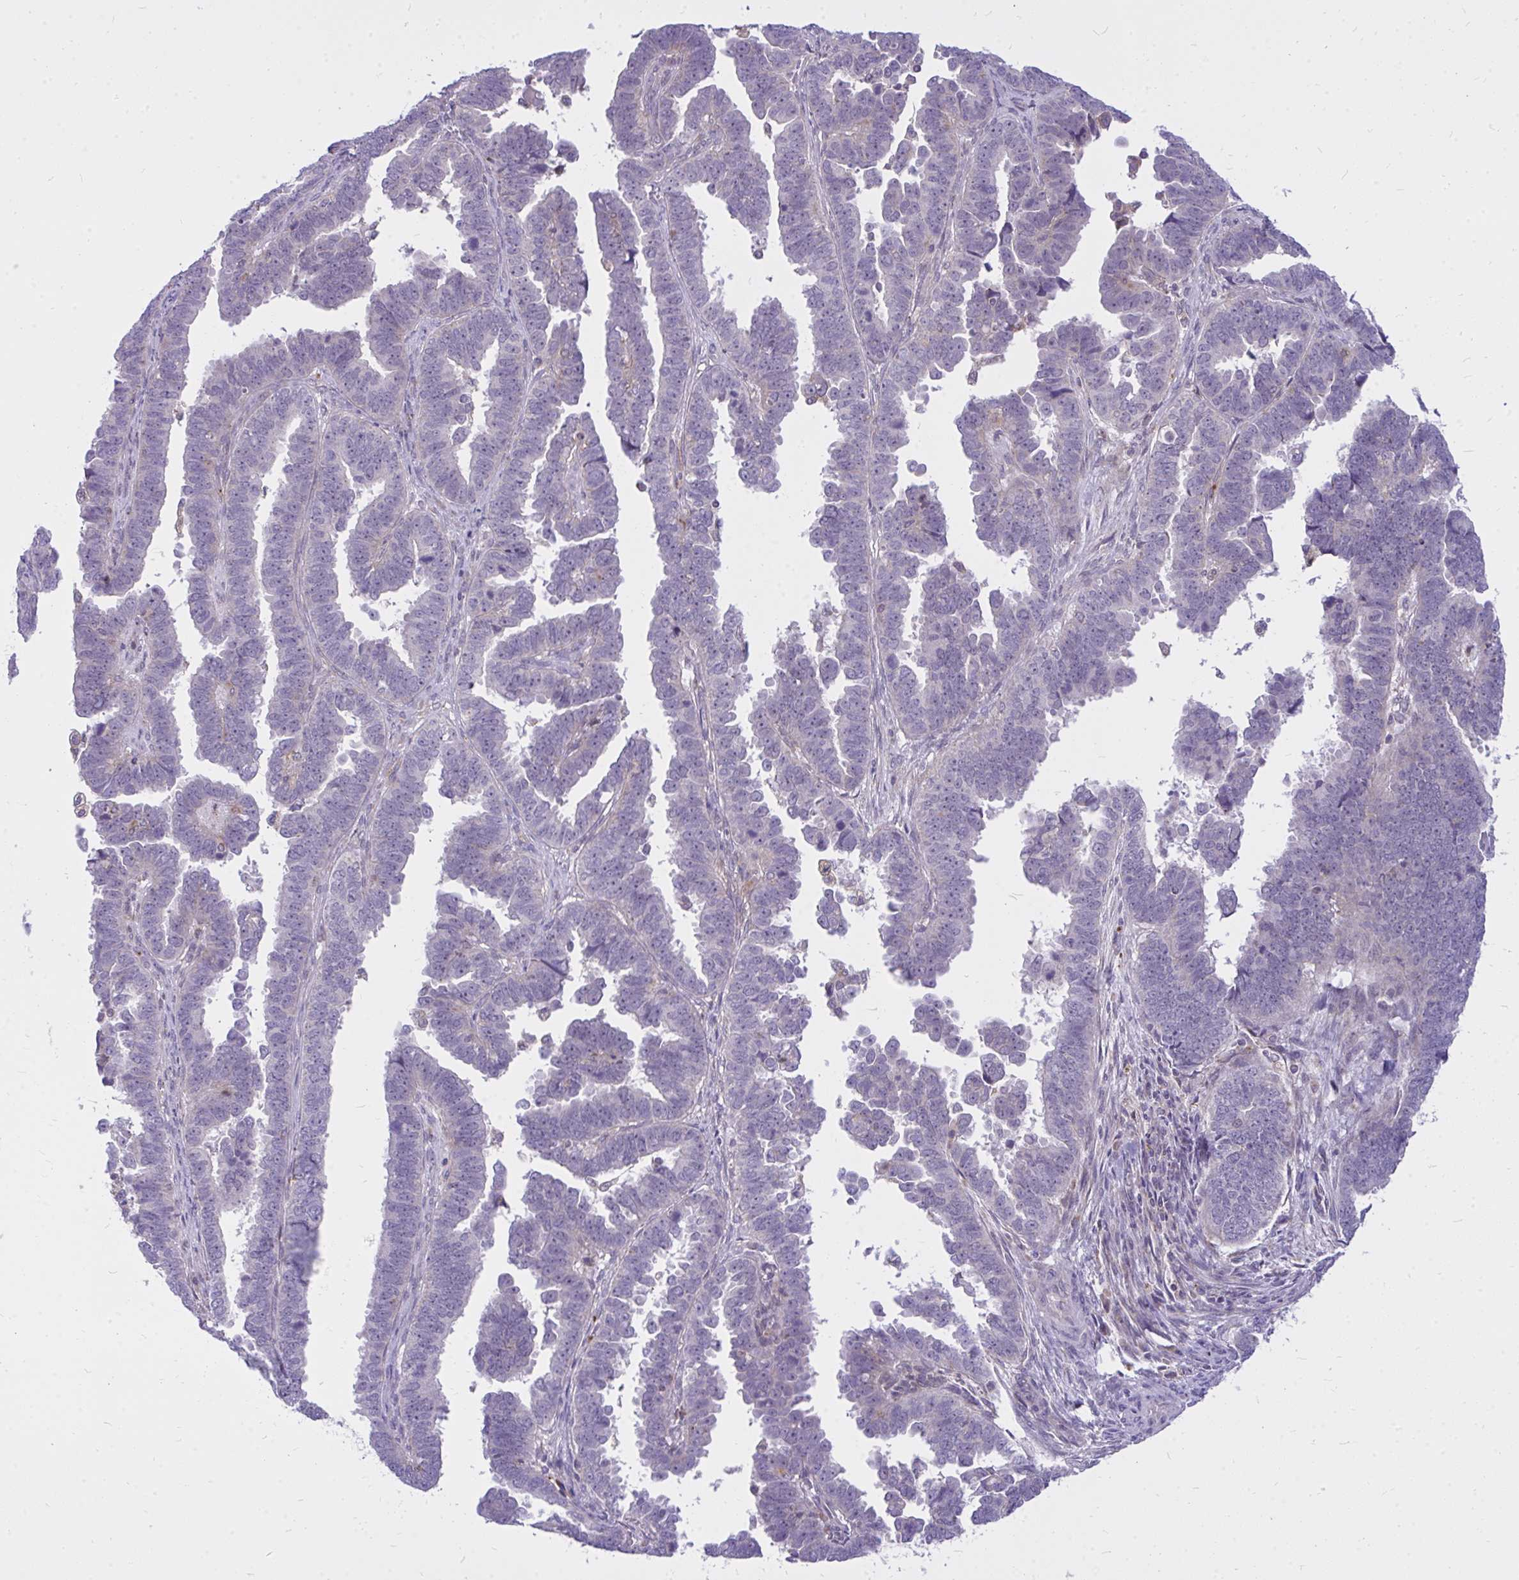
{"staining": {"intensity": "negative", "quantity": "none", "location": "none"}, "tissue": "endometrial cancer", "cell_type": "Tumor cells", "image_type": "cancer", "snomed": [{"axis": "morphology", "description": "Adenocarcinoma, NOS"}, {"axis": "topography", "description": "Endometrium"}], "caption": "The histopathology image shows no significant staining in tumor cells of endometrial cancer. (DAB (3,3'-diaminobenzidine) IHC, high magnification).", "gene": "ZSCAN25", "patient": {"sex": "female", "age": 75}}